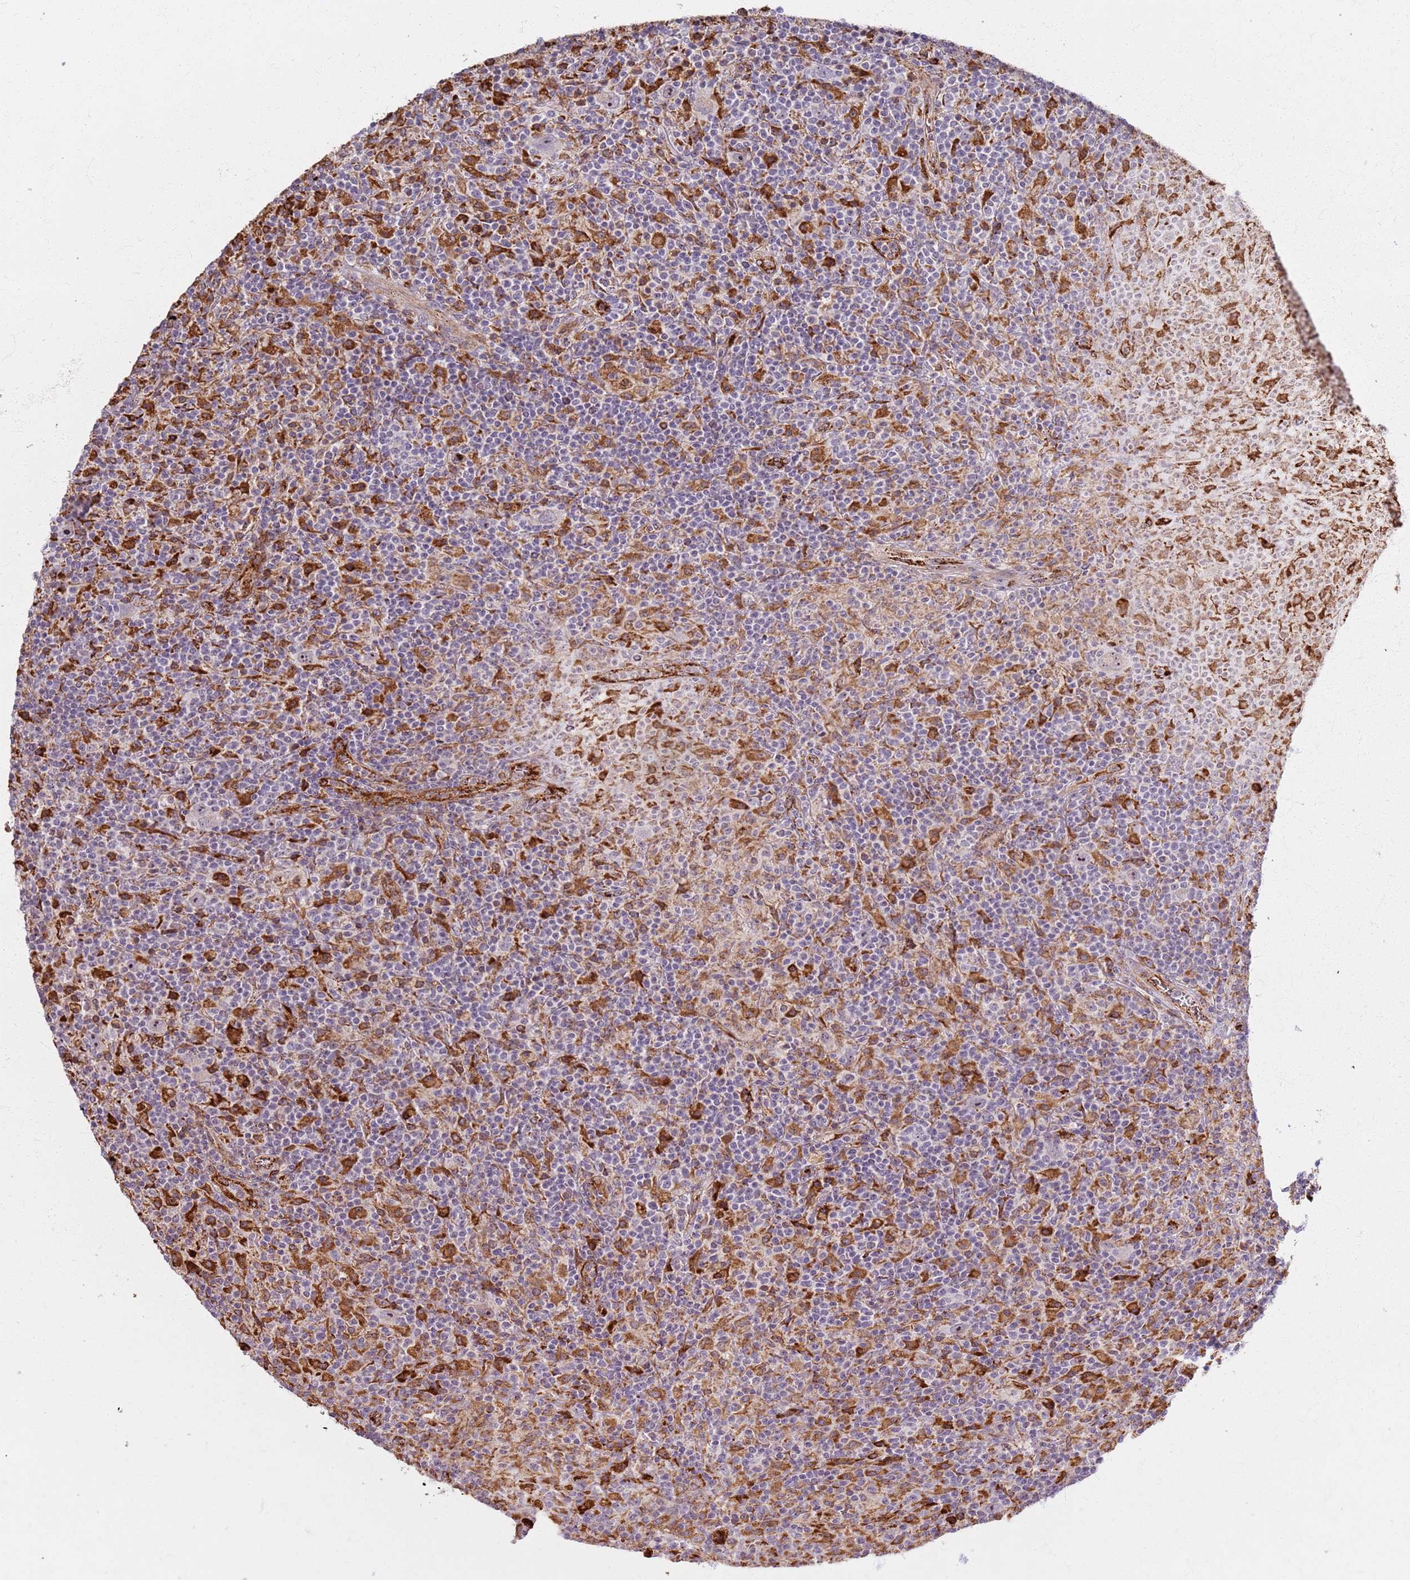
{"staining": {"intensity": "weak", "quantity": "<25%", "location": "nuclear"}, "tissue": "lymphoma", "cell_type": "Tumor cells", "image_type": "cancer", "snomed": [{"axis": "morphology", "description": "Hodgkin's disease, NOS"}, {"axis": "topography", "description": "Lymph node"}], "caption": "Histopathology image shows no protein expression in tumor cells of Hodgkin's disease tissue.", "gene": "KRI1", "patient": {"sex": "male", "age": 70}}